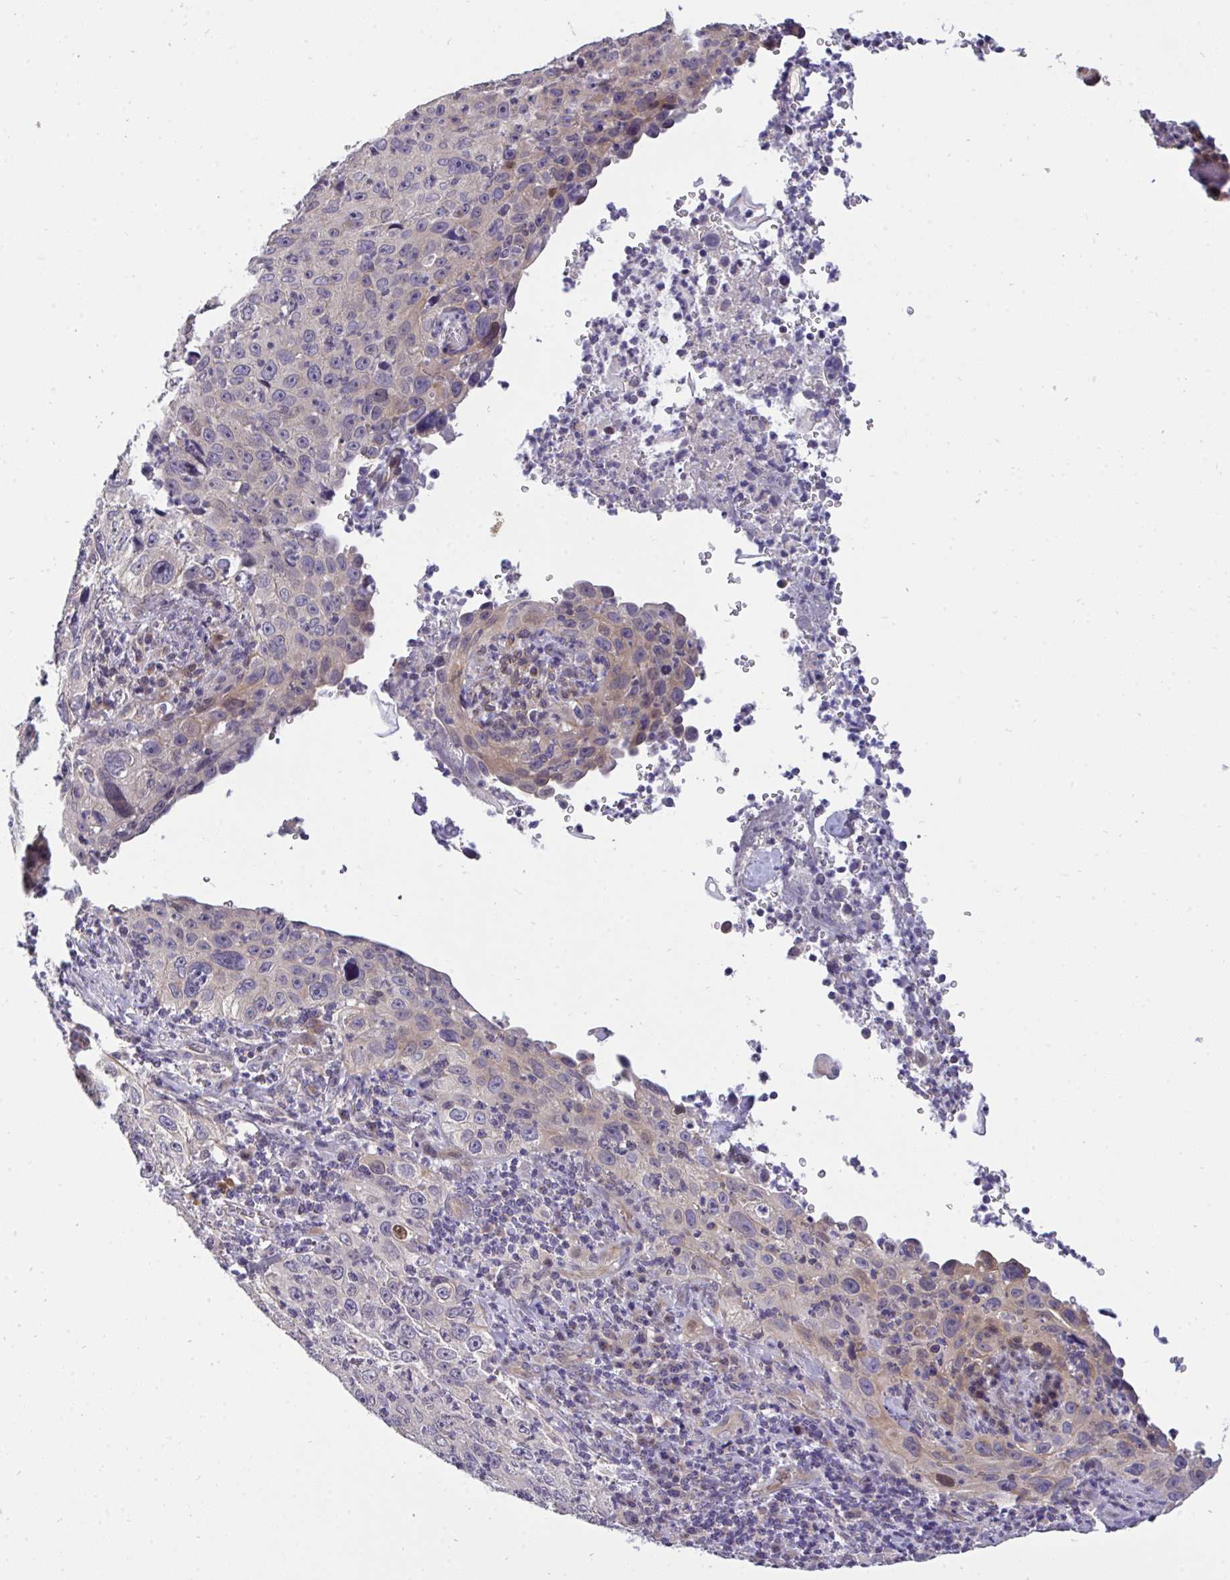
{"staining": {"intensity": "weak", "quantity": "<25%", "location": "cytoplasmic/membranous"}, "tissue": "cervical cancer", "cell_type": "Tumor cells", "image_type": "cancer", "snomed": [{"axis": "morphology", "description": "Squamous cell carcinoma, NOS"}, {"axis": "topography", "description": "Cervix"}], "caption": "Immunohistochemistry of human cervical cancer (squamous cell carcinoma) exhibits no expression in tumor cells.", "gene": "C19orf54", "patient": {"sex": "female", "age": 30}}